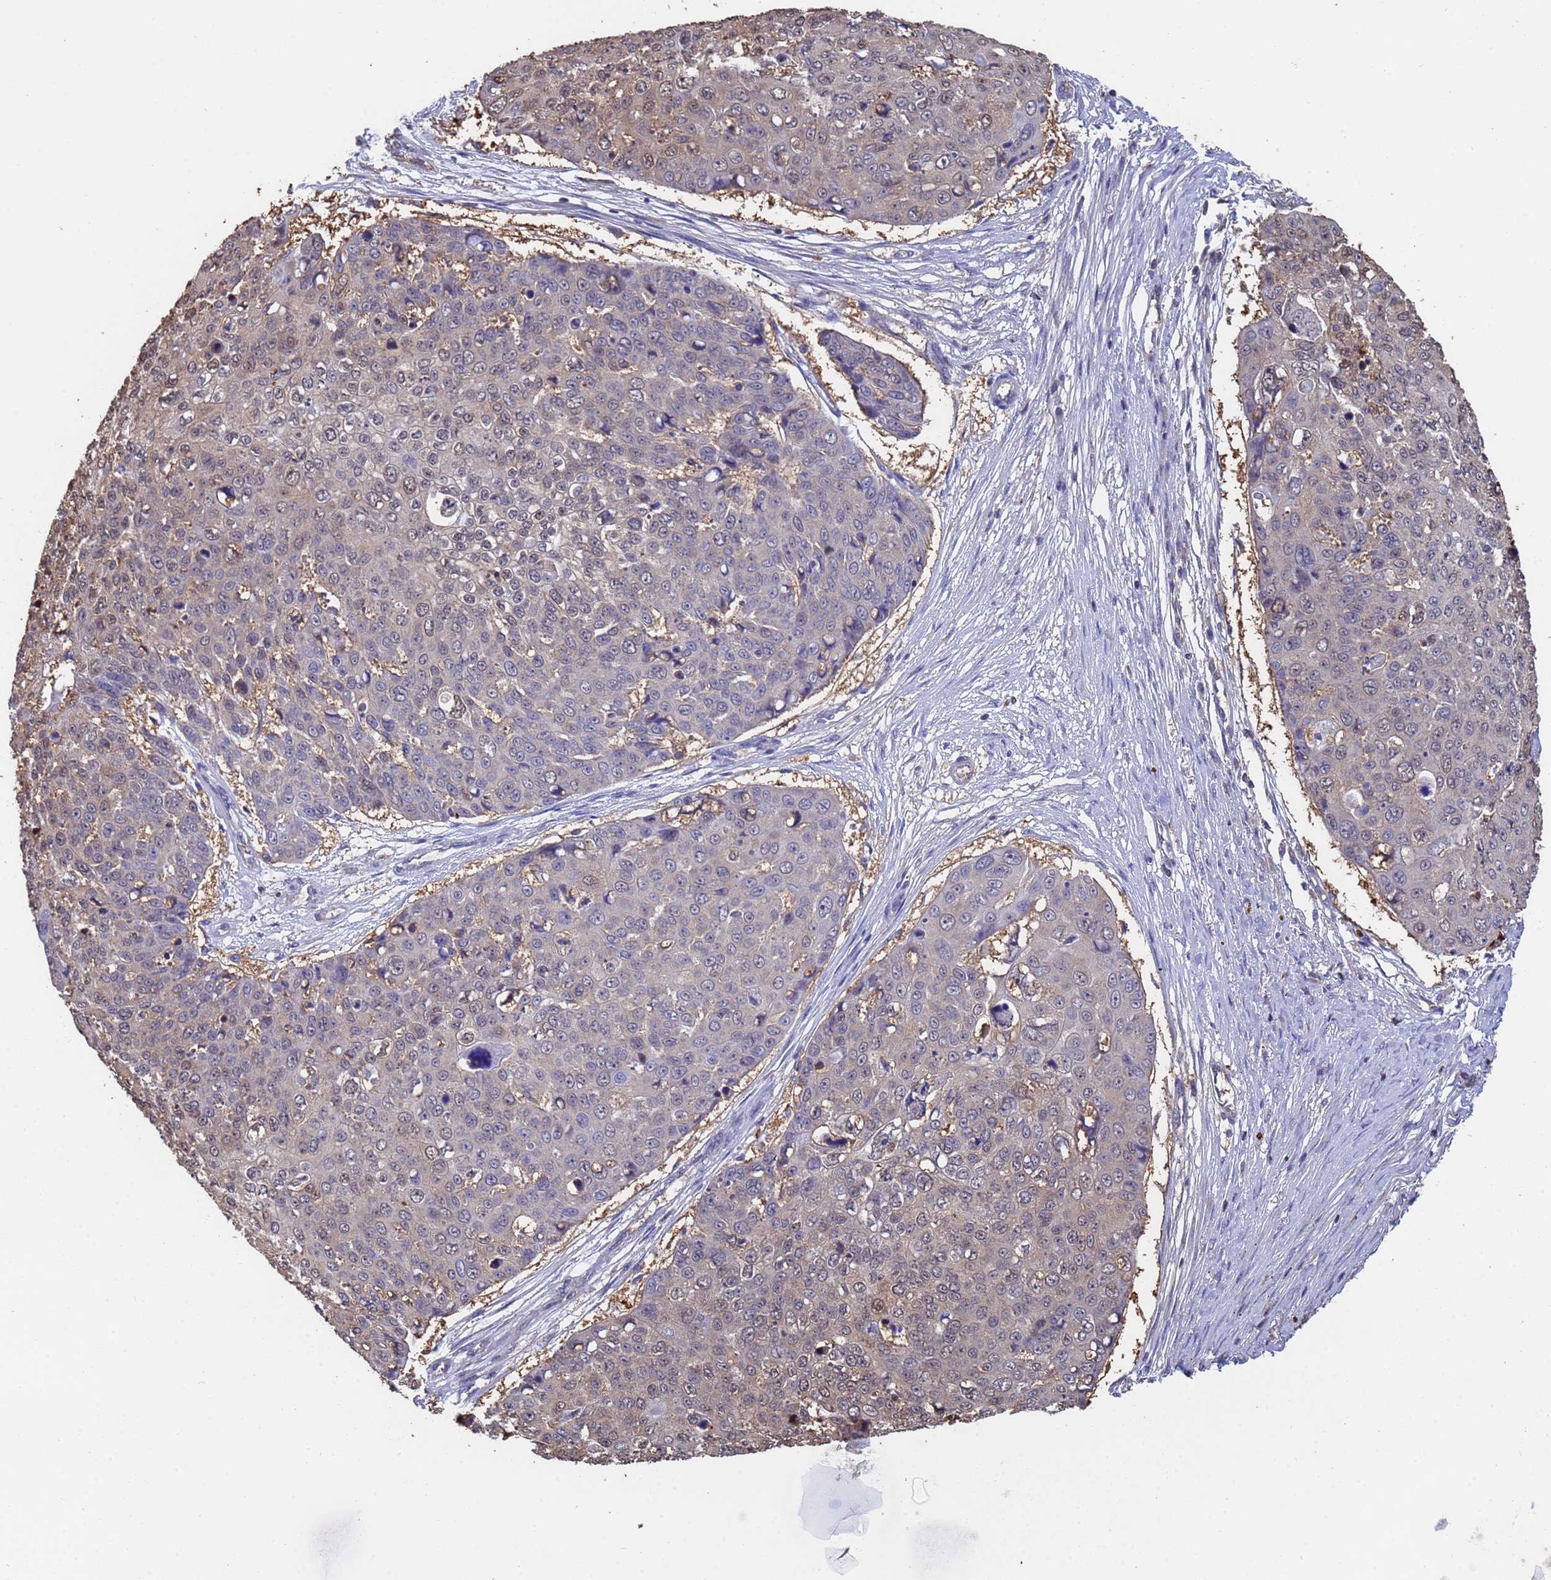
{"staining": {"intensity": "weak", "quantity": "25%-75%", "location": "cytoplasmic/membranous,nuclear"}, "tissue": "skin cancer", "cell_type": "Tumor cells", "image_type": "cancer", "snomed": [{"axis": "morphology", "description": "Squamous cell carcinoma, NOS"}, {"axis": "topography", "description": "Skin"}], "caption": "High-power microscopy captured an IHC image of skin cancer (squamous cell carcinoma), revealing weak cytoplasmic/membranous and nuclear staining in about 25%-75% of tumor cells.", "gene": "FAM25A", "patient": {"sex": "male", "age": 71}}